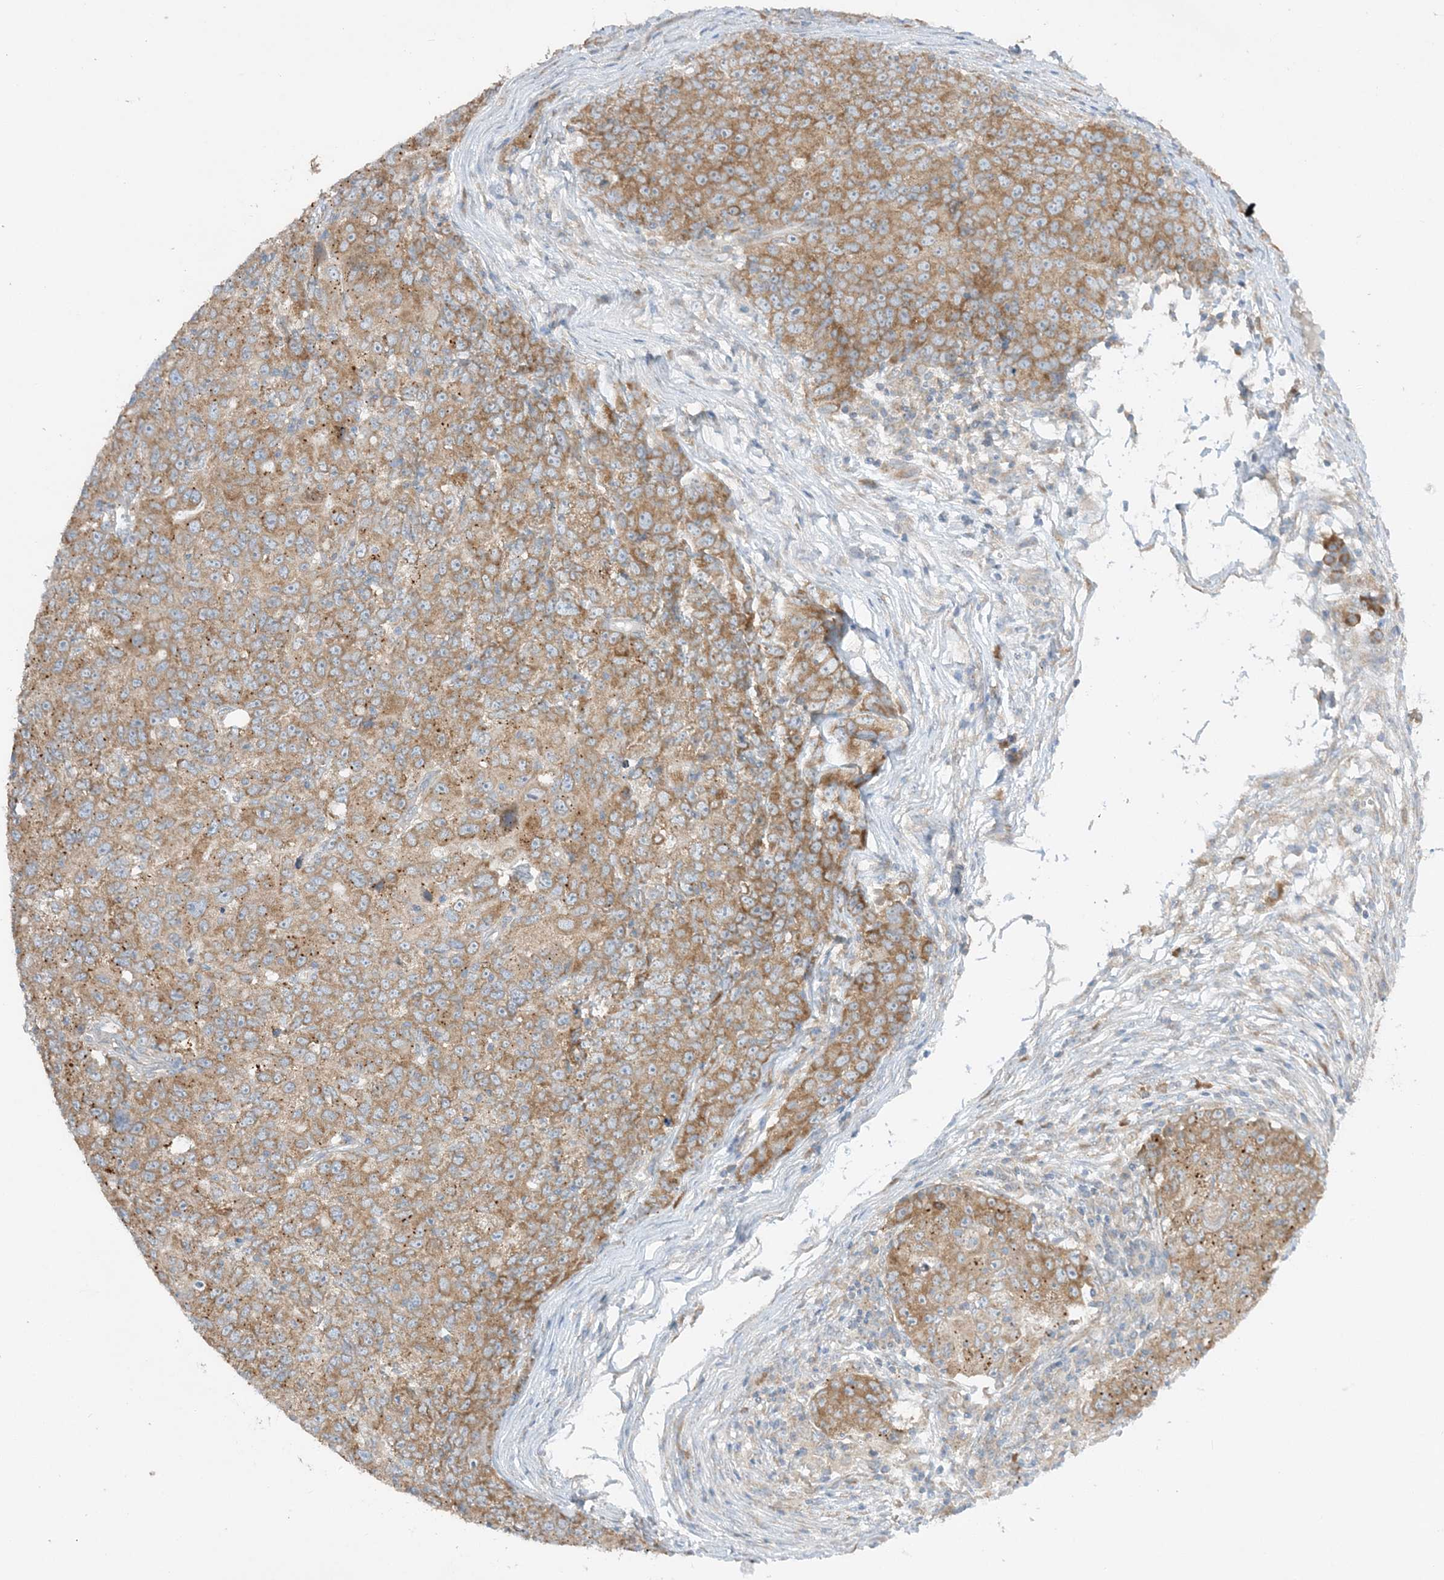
{"staining": {"intensity": "moderate", "quantity": ">75%", "location": "cytoplasmic/membranous"}, "tissue": "ovarian cancer", "cell_type": "Tumor cells", "image_type": "cancer", "snomed": [{"axis": "morphology", "description": "Carcinoma, endometroid"}, {"axis": "topography", "description": "Ovary"}], "caption": "Ovarian cancer stained with a brown dye exhibits moderate cytoplasmic/membranous positive positivity in about >75% of tumor cells.", "gene": "RPP40", "patient": {"sex": "female", "age": 42}}